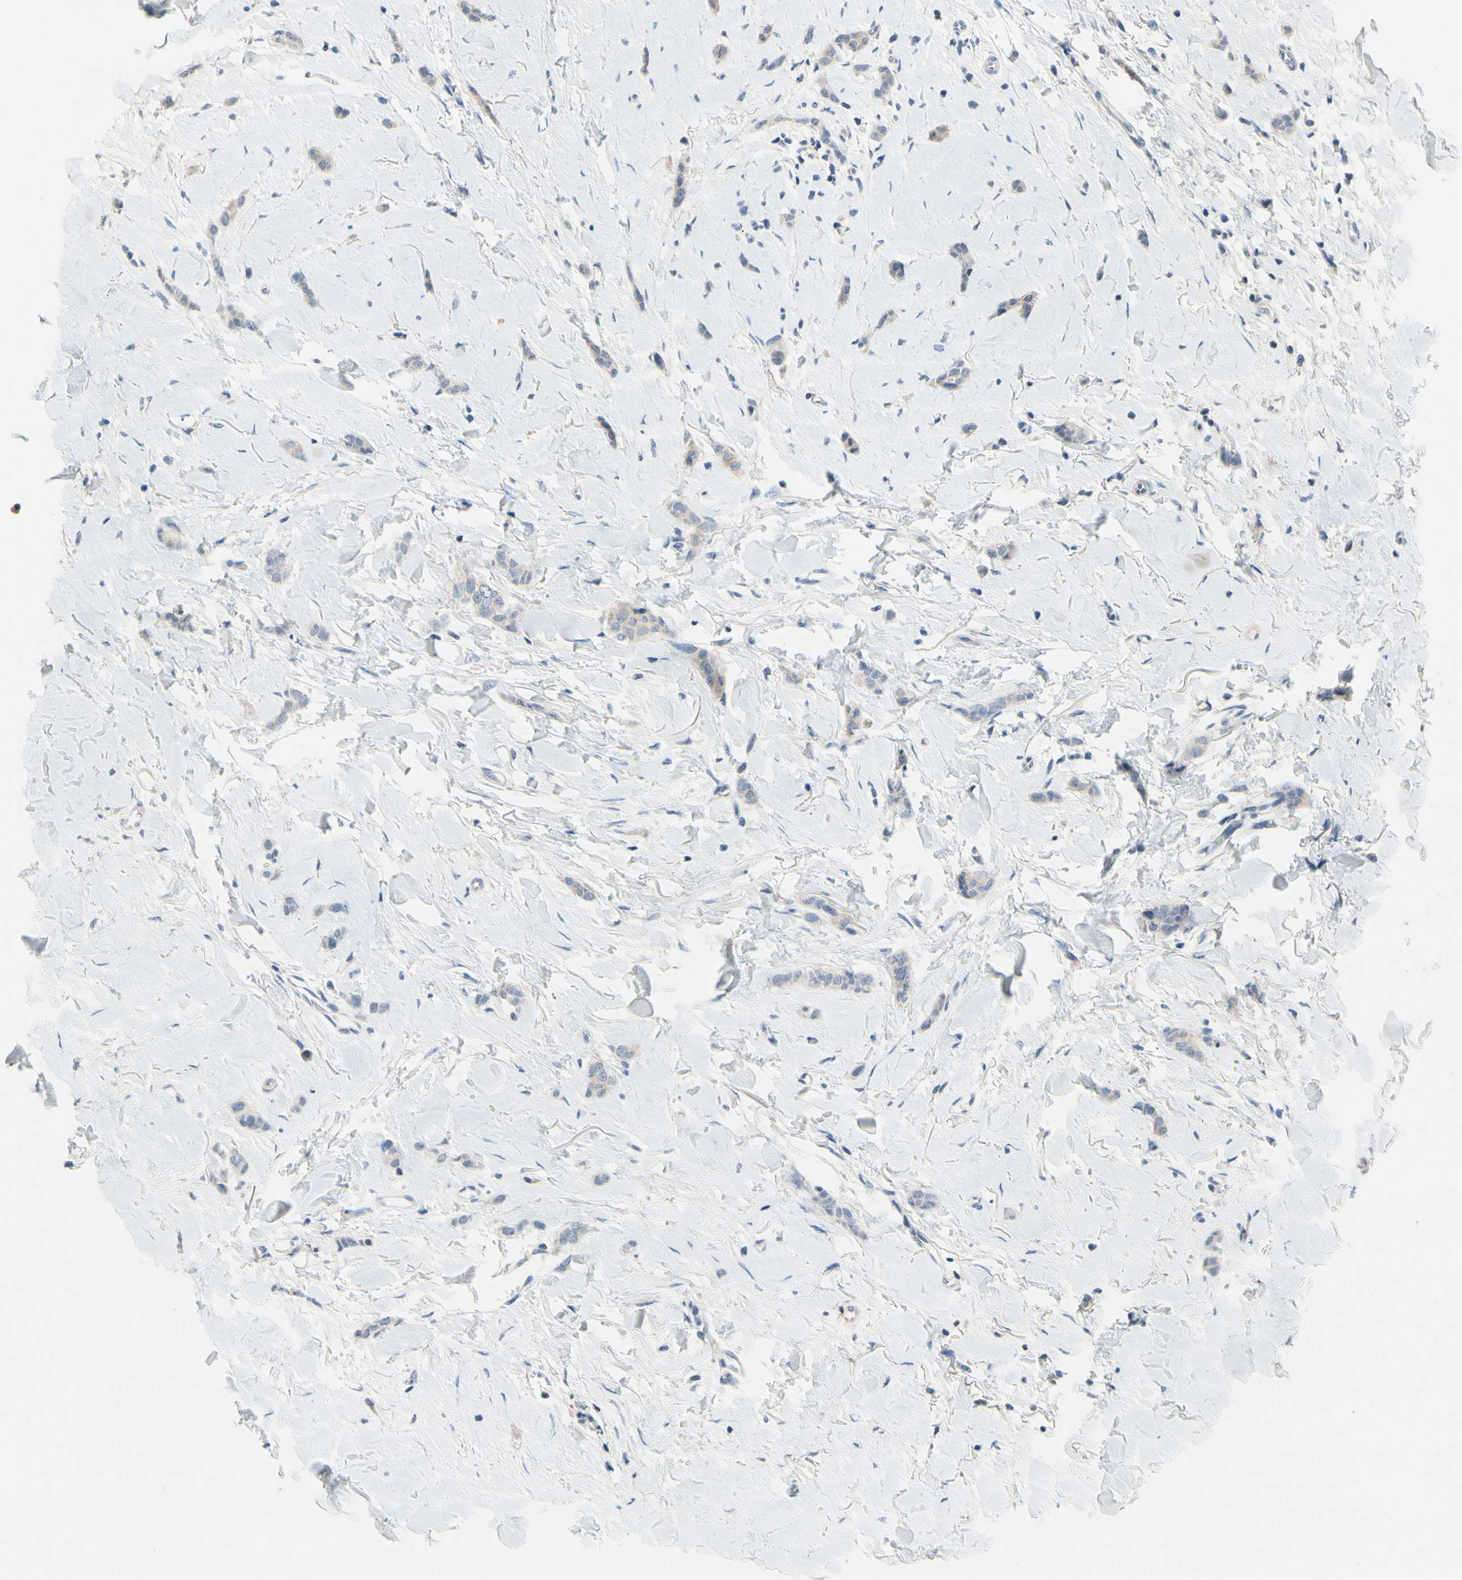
{"staining": {"intensity": "negative", "quantity": "none", "location": "none"}, "tissue": "breast cancer", "cell_type": "Tumor cells", "image_type": "cancer", "snomed": [{"axis": "morphology", "description": "Lobular carcinoma"}, {"axis": "topography", "description": "Skin"}, {"axis": "topography", "description": "Breast"}], "caption": "This is an immunohistochemistry (IHC) micrograph of human lobular carcinoma (breast). There is no staining in tumor cells.", "gene": "SLC27A6", "patient": {"sex": "female", "age": 46}}